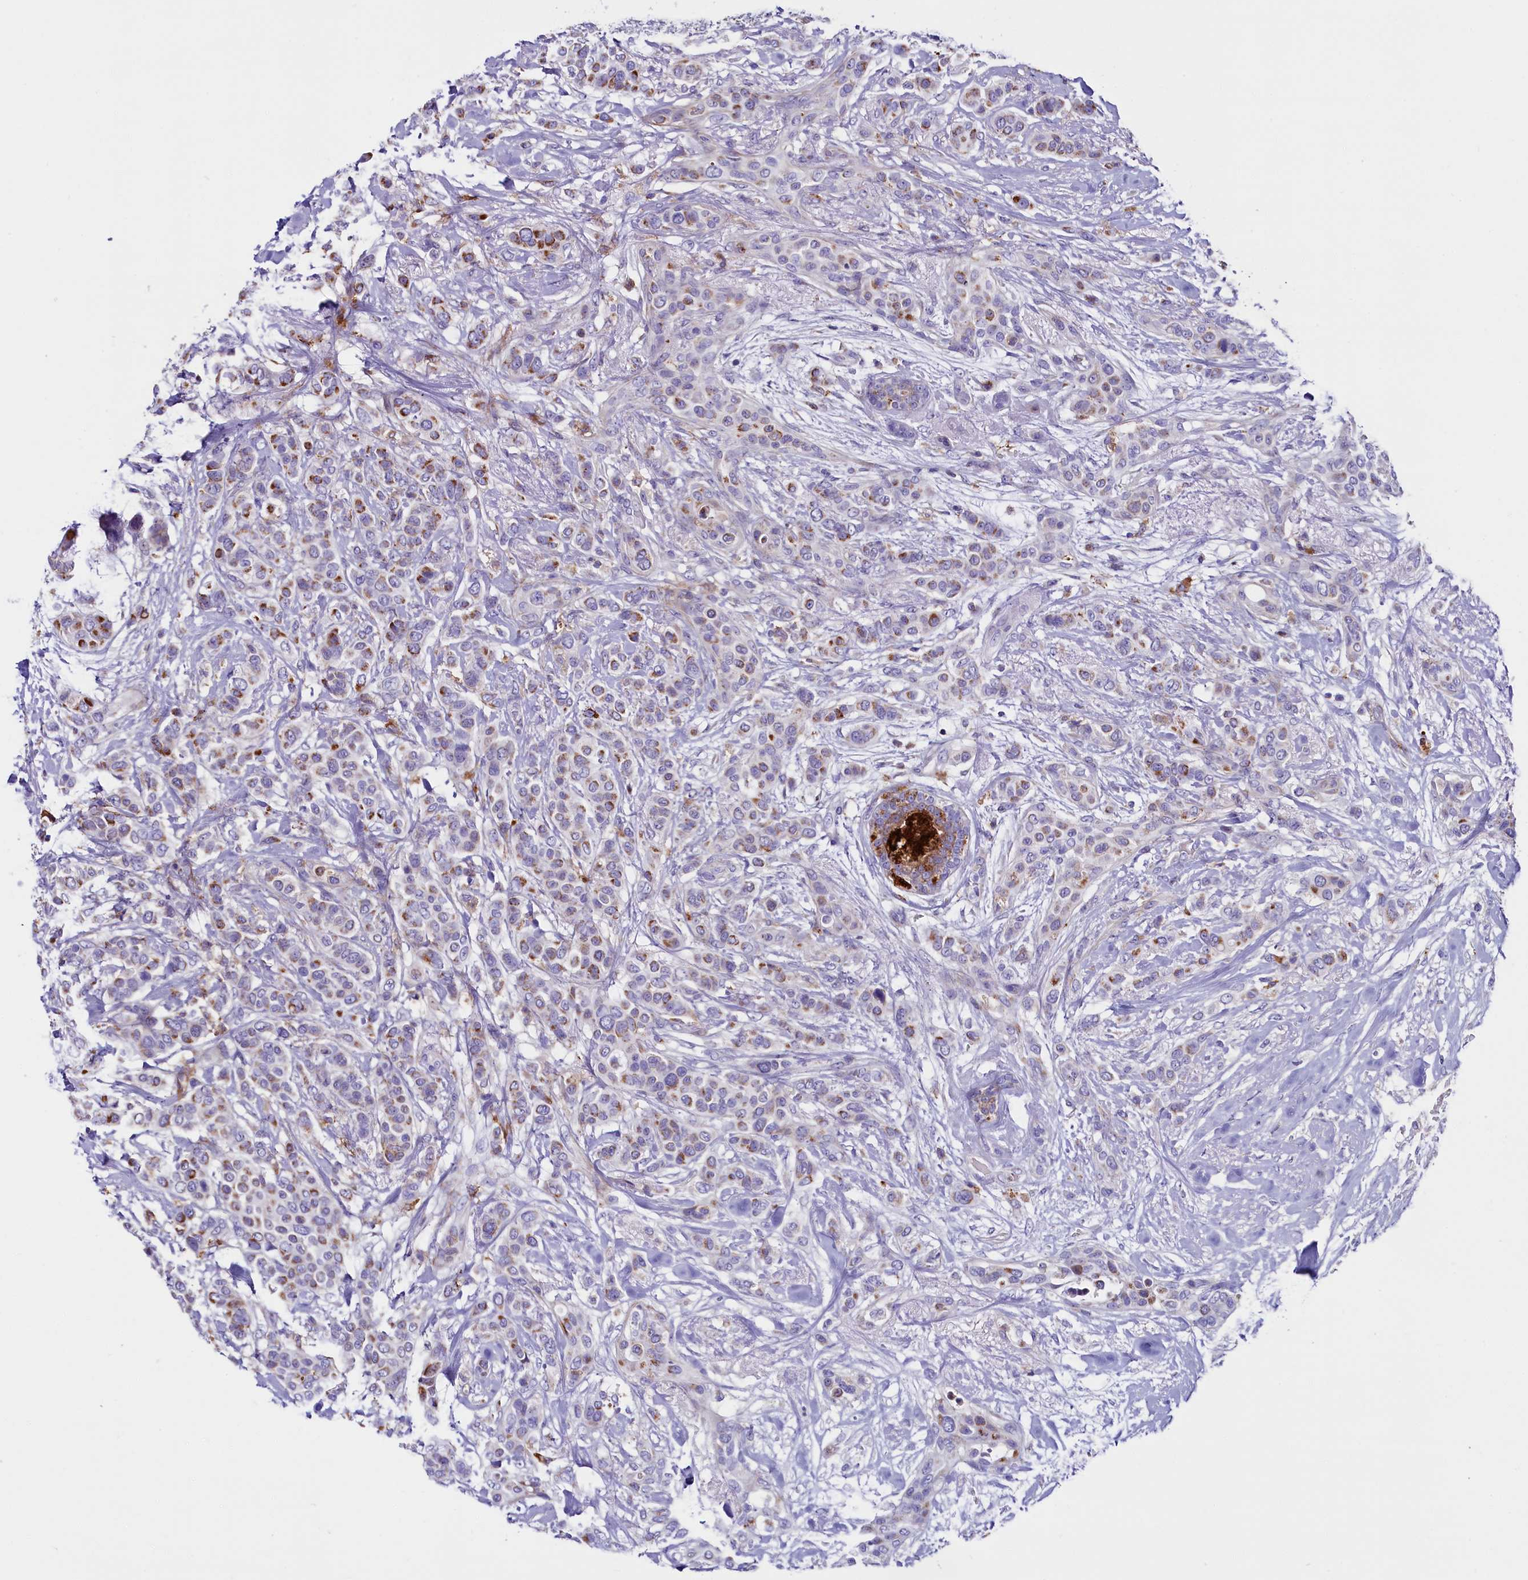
{"staining": {"intensity": "moderate", "quantity": "25%-75%", "location": "cytoplasmic/membranous"}, "tissue": "breast cancer", "cell_type": "Tumor cells", "image_type": "cancer", "snomed": [{"axis": "morphology", "description": "Lobular carcinoma"}, {"axis": "topography", "description": "Breast"}], "caption": "The micrograph shows staining of breast cancer, revealing moderate cytoplasmic/membranous protein staining (brown color) within tumor cells. (DAB IHC with brightfield microscopy, high magnification).", "gene": "IL20RA", "patient": {"sex": "female", "age": 51}}